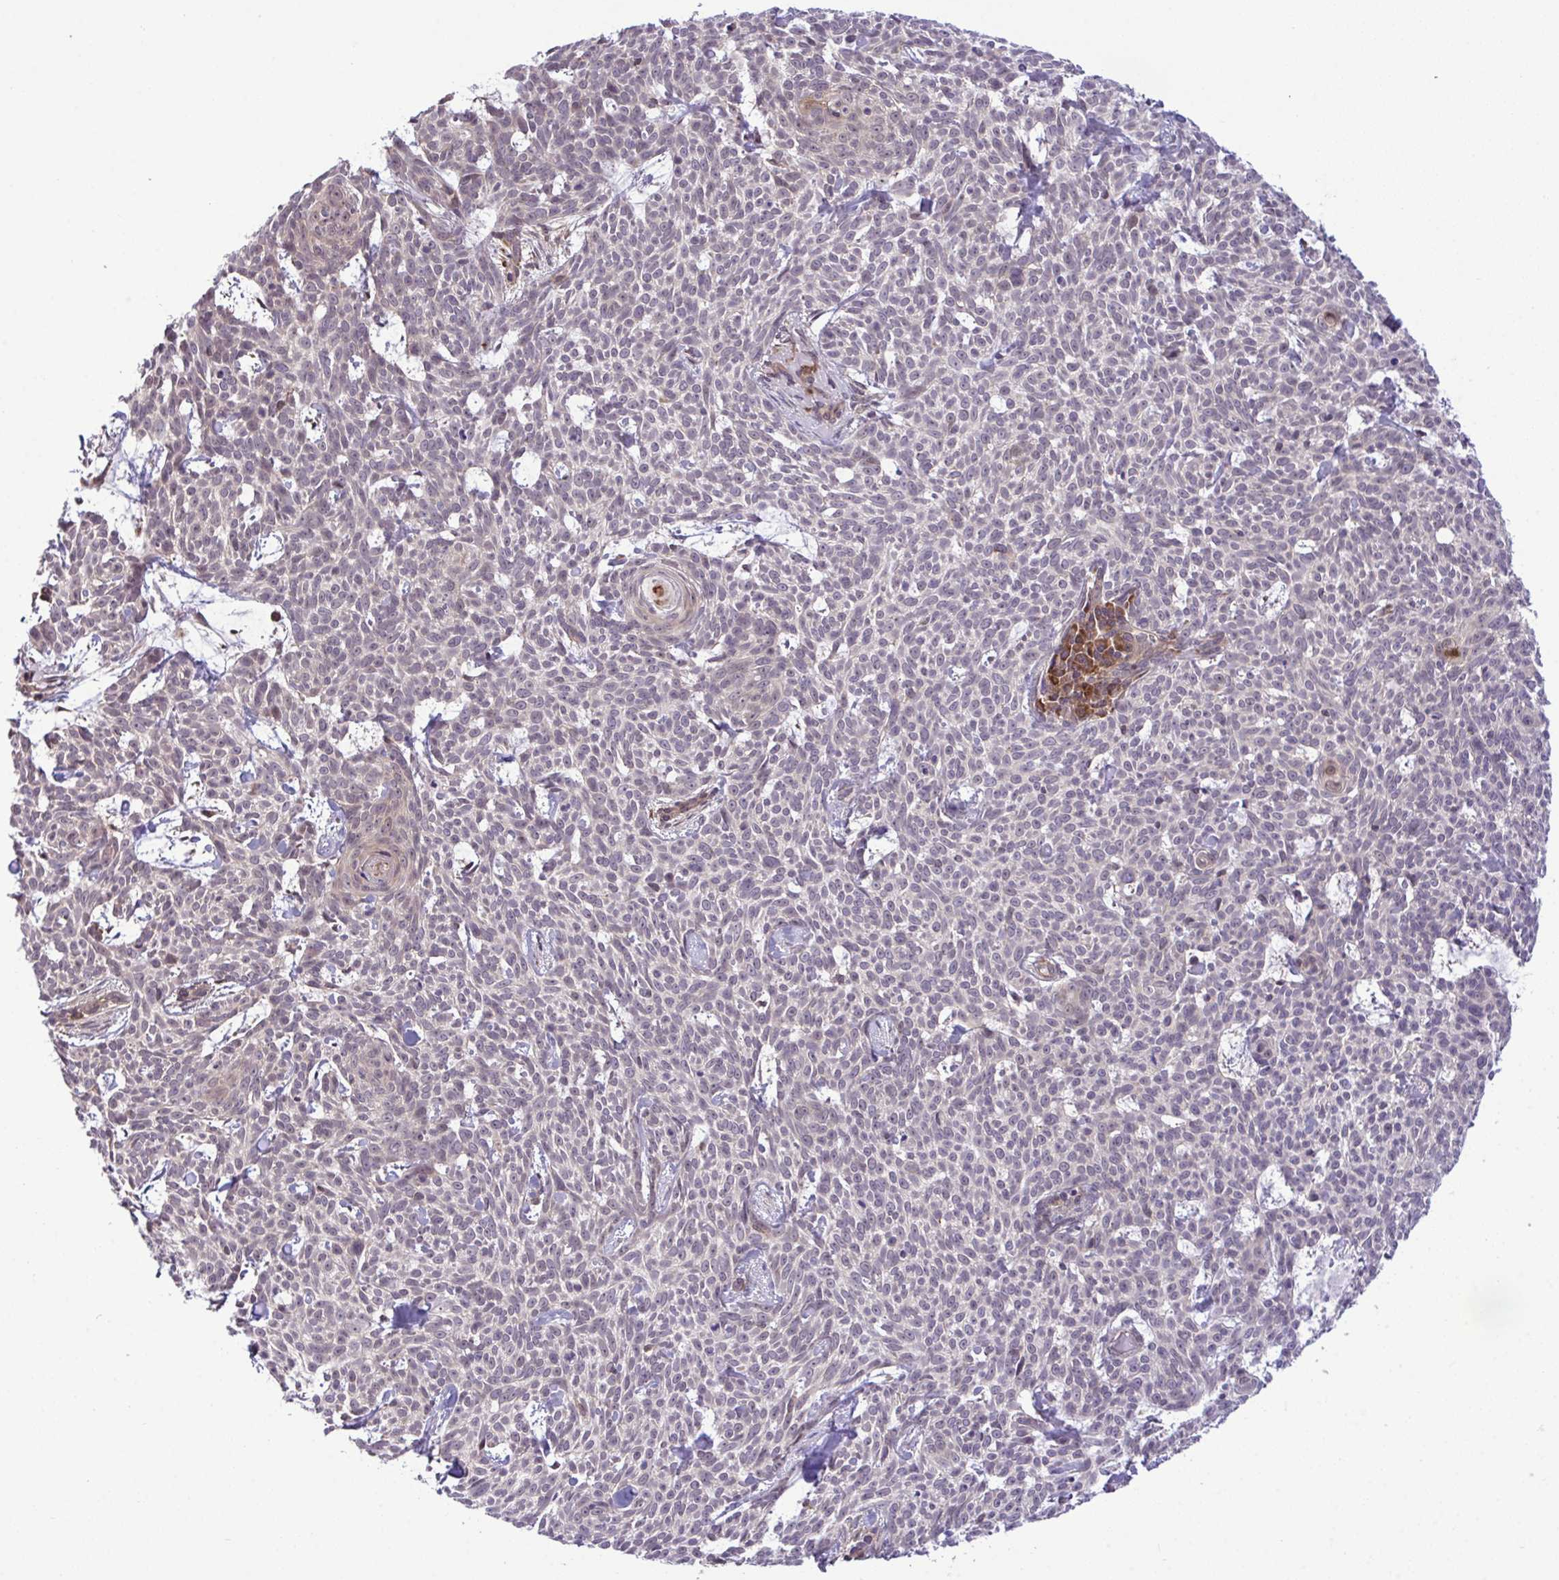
{"staining": {"intensity": "negative", "quantity": "none", "location": "none"}, "tissue": "skin cancer", "cell_type": "Tumor cells", "image_type": "cancer", "snomed": [{"axis": "morphology", "description": "Basal cell carcinoma"}, {"axis": "topography", "description": "Skin"}], "caption": "The micrograph displays no staining of tumor cells in skin basal cell carcinoma.", "gene": "CMPK1", "patient": {"sex": "female", "age": 93}}